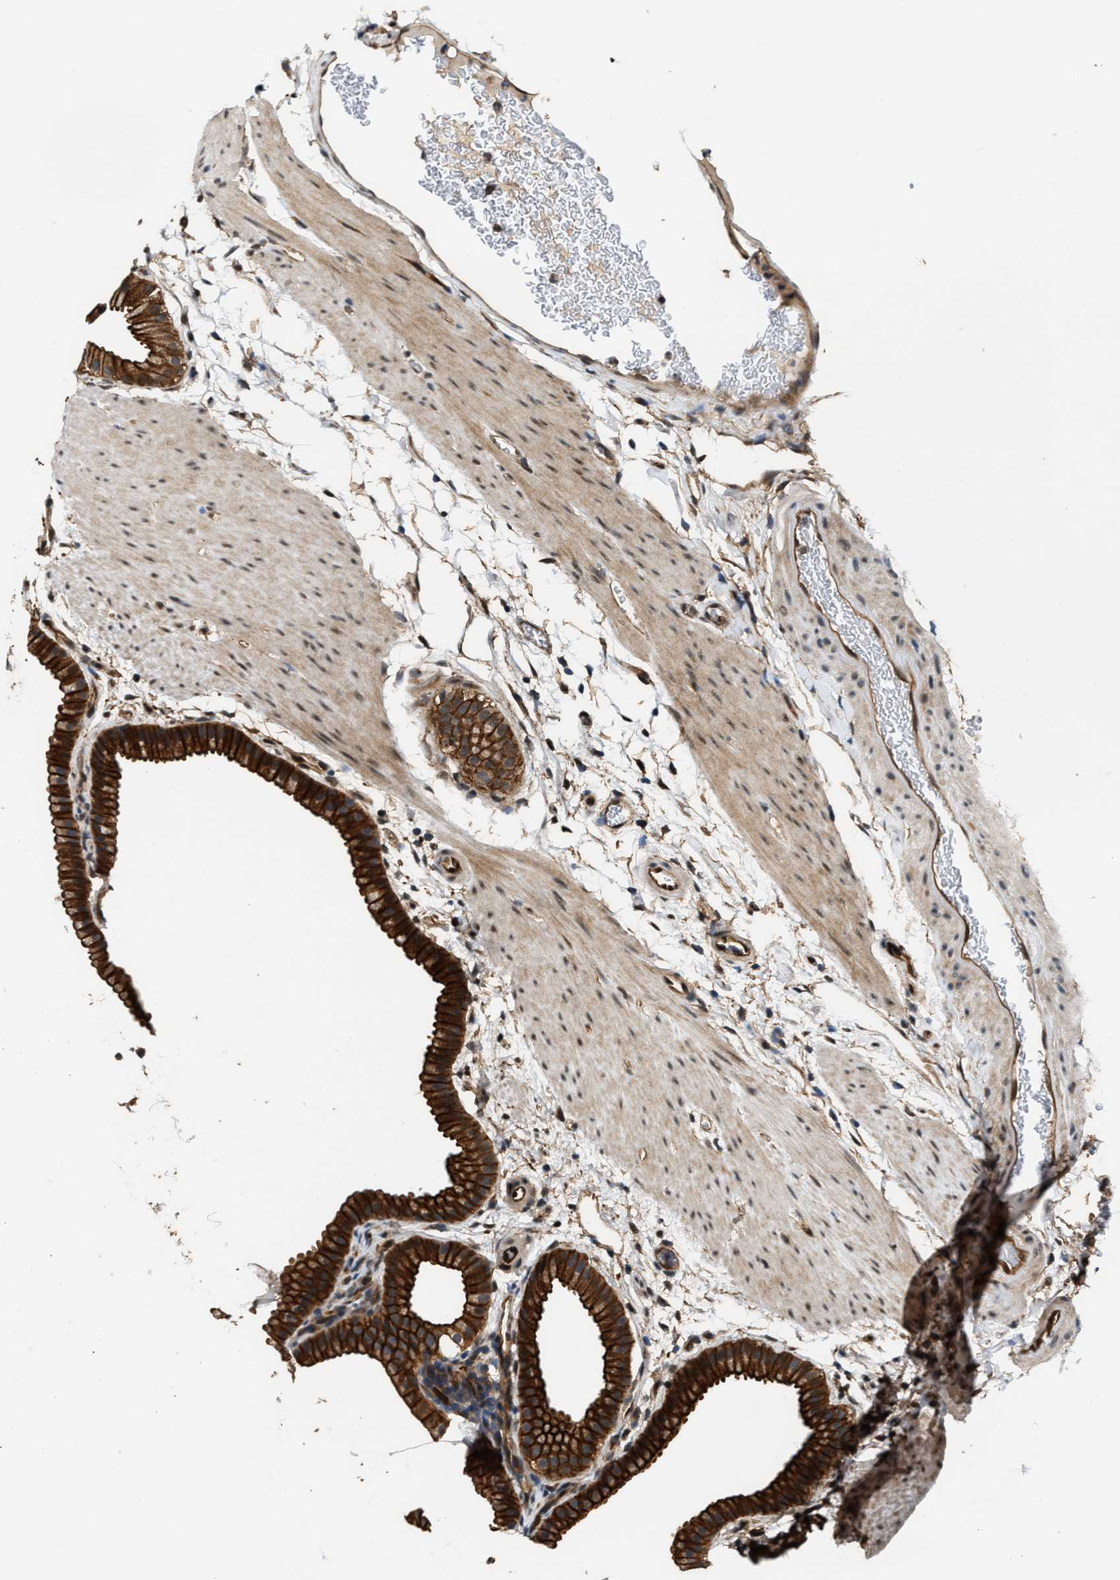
{"staining": {"intensity": "strong", "quantity": ">75%", "location": "cytoplasmic/membranous"}, "tissue": "gallbladder", "cell_type": "Glandular cells", "image_type": "normal", "snomed": [{"axis": "morphology", "description": "Normal tissue, NOS"}, {"axis": "topography", "description": "Gallbladder"}], "caption": "A high-resolution histopathology image shows immunohistochemistry staining of benign gallbladder, which exhibits strong cytoplasmic/membranous positivity in approximately >75% of glandular cells.", "gene": "COPS2", "patient": {"sex": "female", "age": 64}}